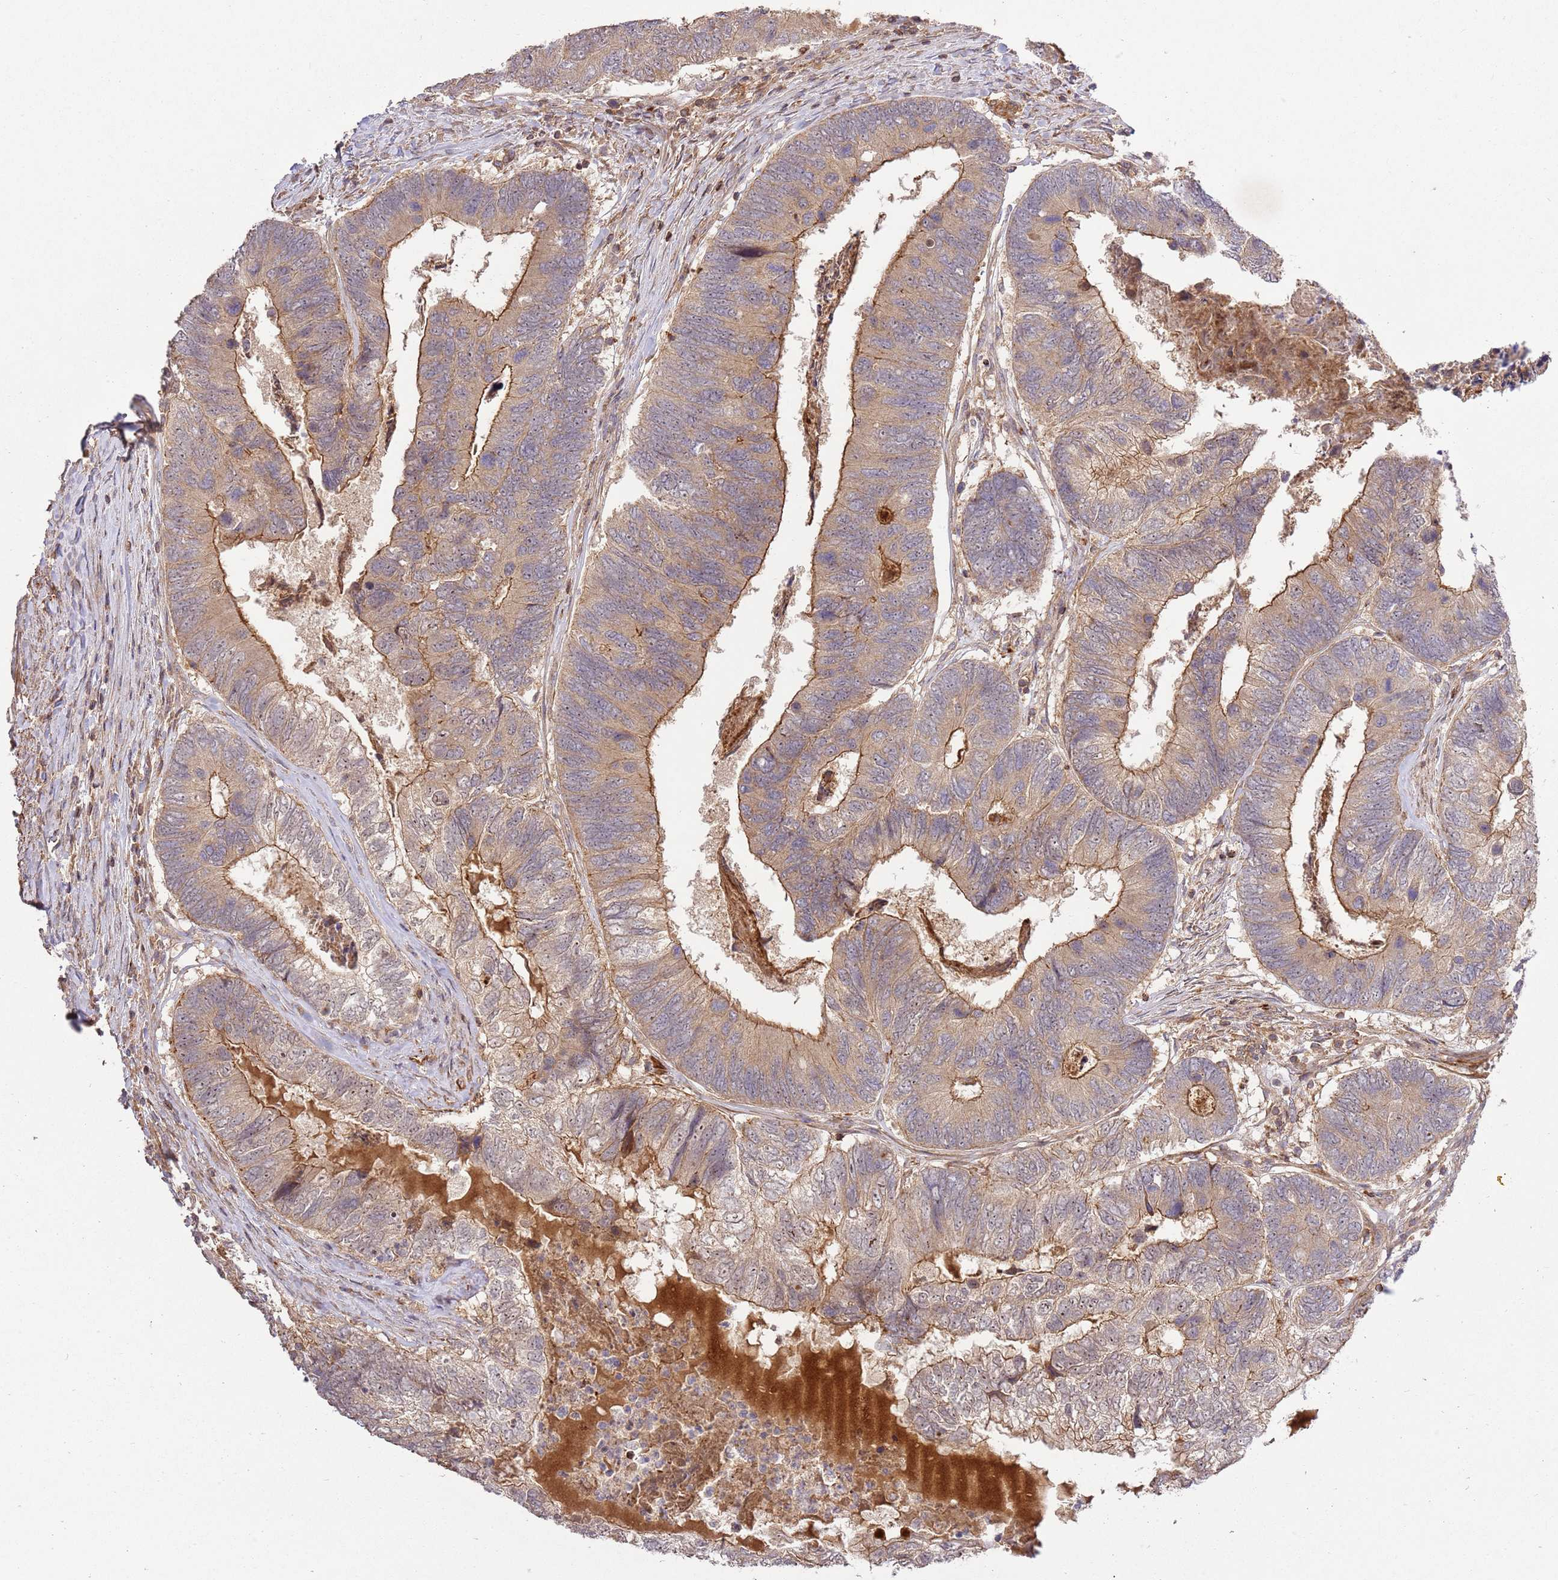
{"staining": {"intensity": "moderate", "quantity": "25%-75%", "location": "cytoplasmic/membranous"}, "tissue": "colorectal cancer", "cell_type": "Tumor cells", "image_type": "cancer", "snomed": [{"axis": "morphology", "description": "Adenocarcinoma, NOS"}, {"axis": "topography", "description": "Colon"}], "caption": "An immunohistochemistry (IHC) histopathology image of neoplastic tissue is shown. Protein staining in brown labels moderate cytoplasmic/membranous positivity in colorectal adenocarcinoma within tumor cells. Nuclei are stained in blue.", "gene": "GAREM1", "patient": {"sex": "female", "age": 67}}